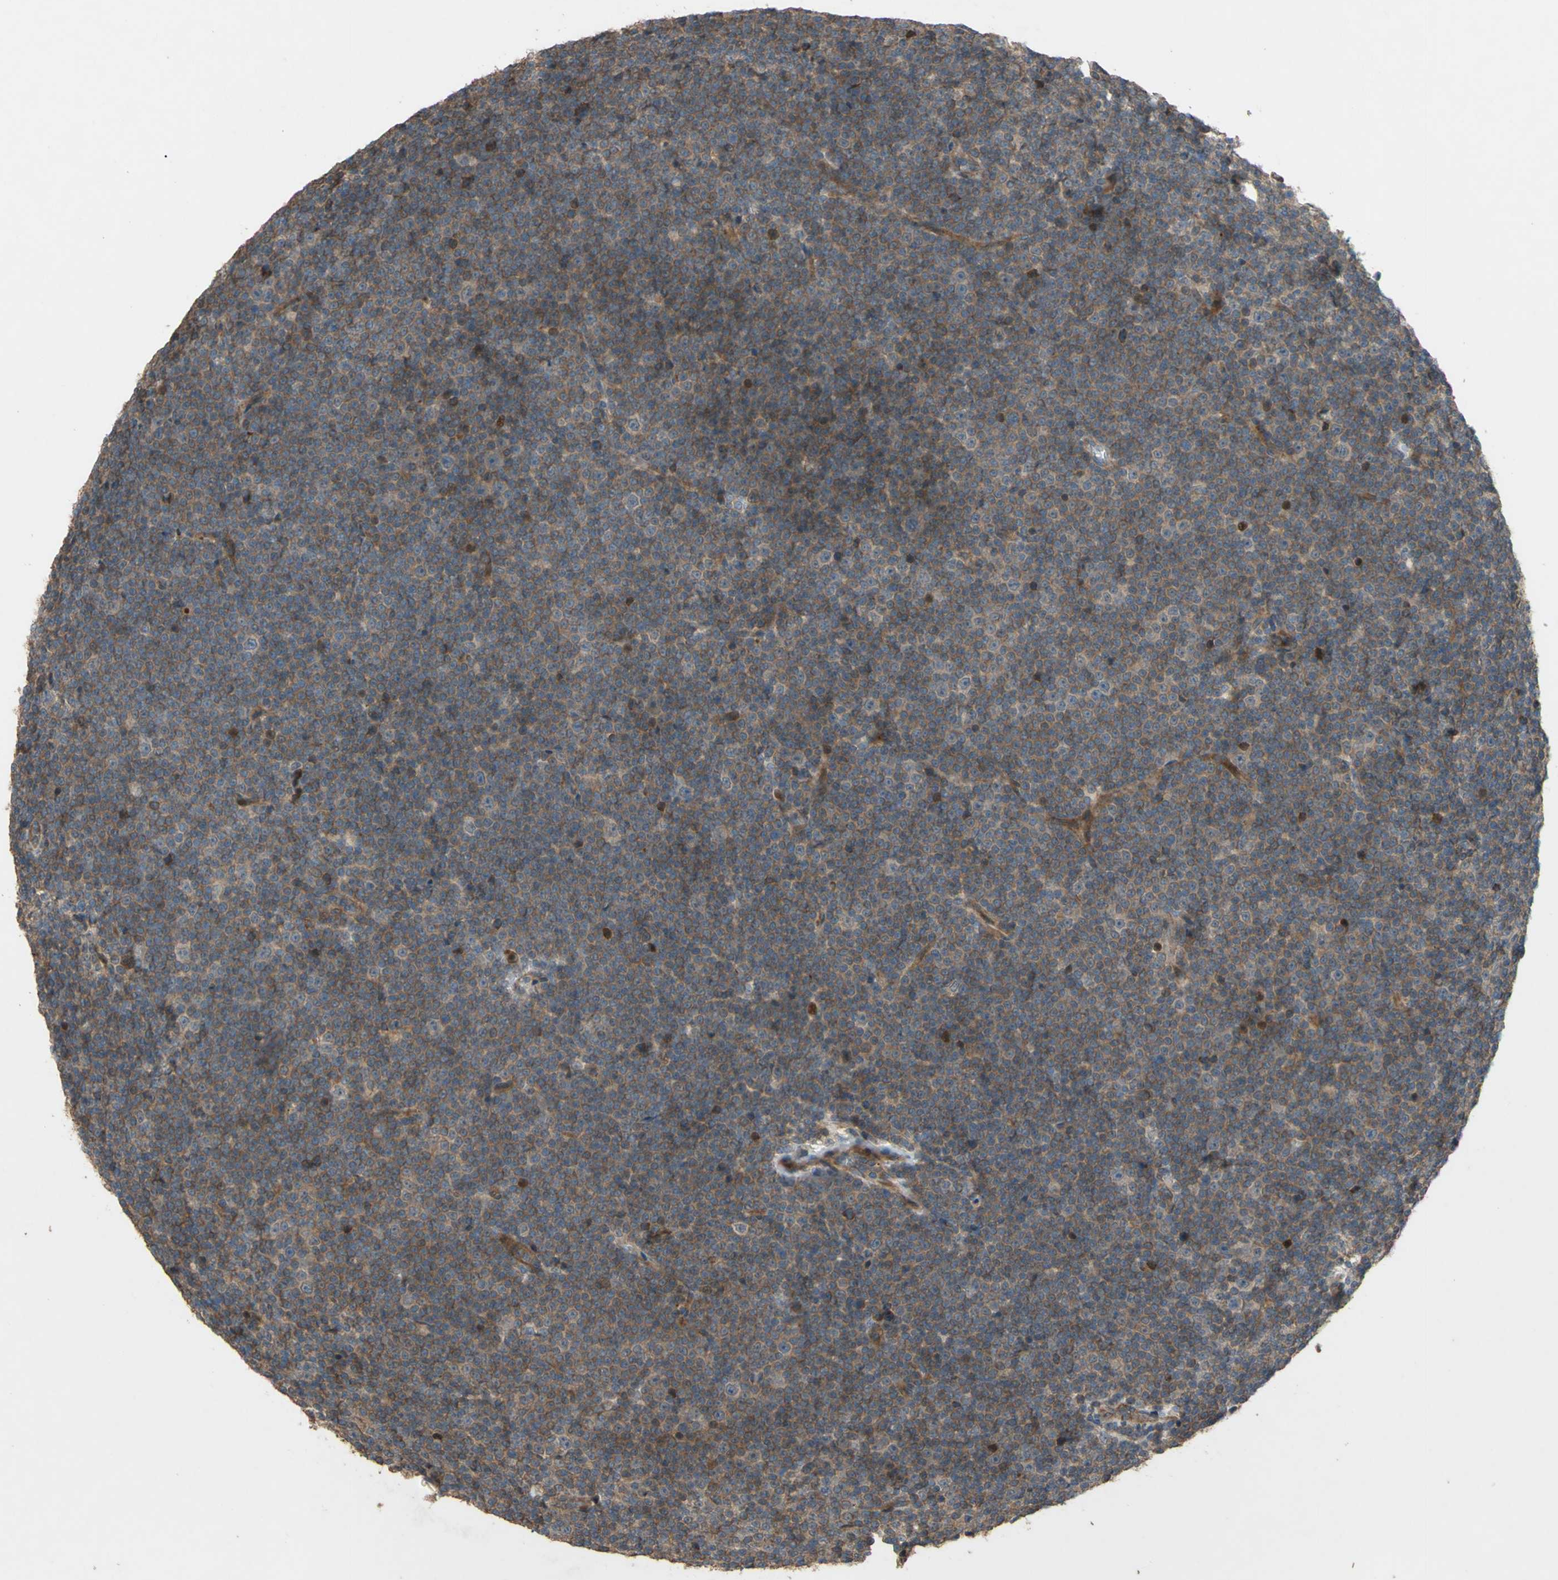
{"staining": {"intensity": "strong", "quantity": ">75%", "location": "cytoplasmic/membranous"}, "tissue": "lymphoma", "cell_type": "Tumor cells", "image_type": "cancer", "snomed": [{"axis": "morphology", "description": "Malignant lymphoma, non-Hodgkin's type, Low grade"}, {"axis": "topography", "description": "Lymph node"}], "caption": "Immunohistochemistry photomicrograph of neoplastic tissue: malignant lymphoma, non-Hodgkin's type (low-grade) stained using immunohistochemistry reveals high levels of strong protein expression localized specifically in the cytoplasmic/membranous of tumor cells, appearing as a cytoplasmic/membranous brown color.", "gene": "SHROOM4", "patient": {"sex": "female", "age": 67}}